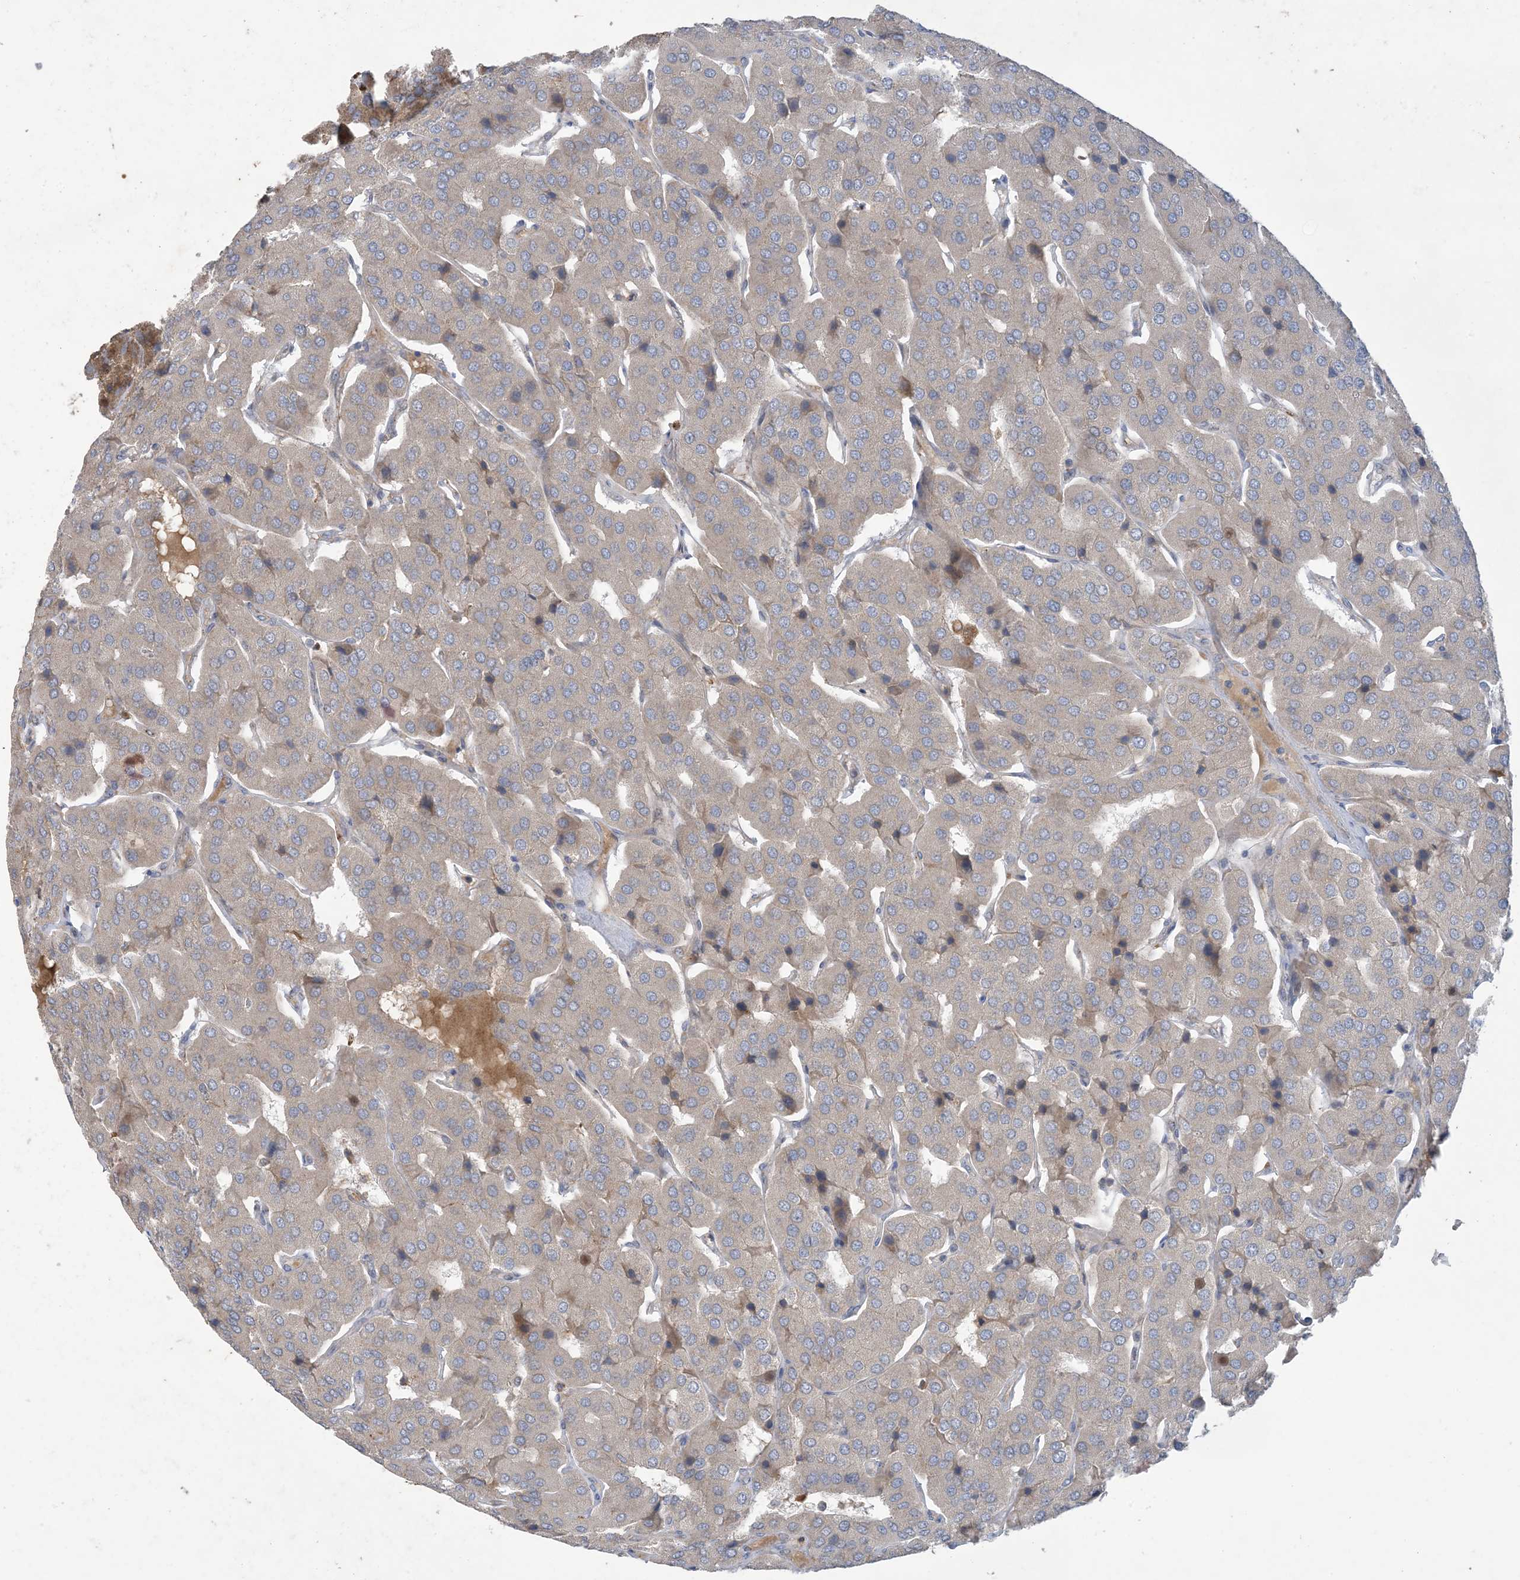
{"staining": {"intensity": "negative", "quantity": "none", "location": "none"}, "tissue": "parathyroid gland", "cell_type": "Glandular cells", "image_type": "normal", "snomed": [{"axis": "morphology", "description": "Normal tissue, NOS"}, {"axis": "morphology", "description": "Adenoma, NOS"}, {"axis": "topography", "description": "Parathyroid gland"}], "caption": "This is a photomicrograph of IHC staining of normal parathyroid gland, which shows no staining in glandular cells.", "gene": "MRPS18A", "patient": {"sex": "female", "age": 86}}